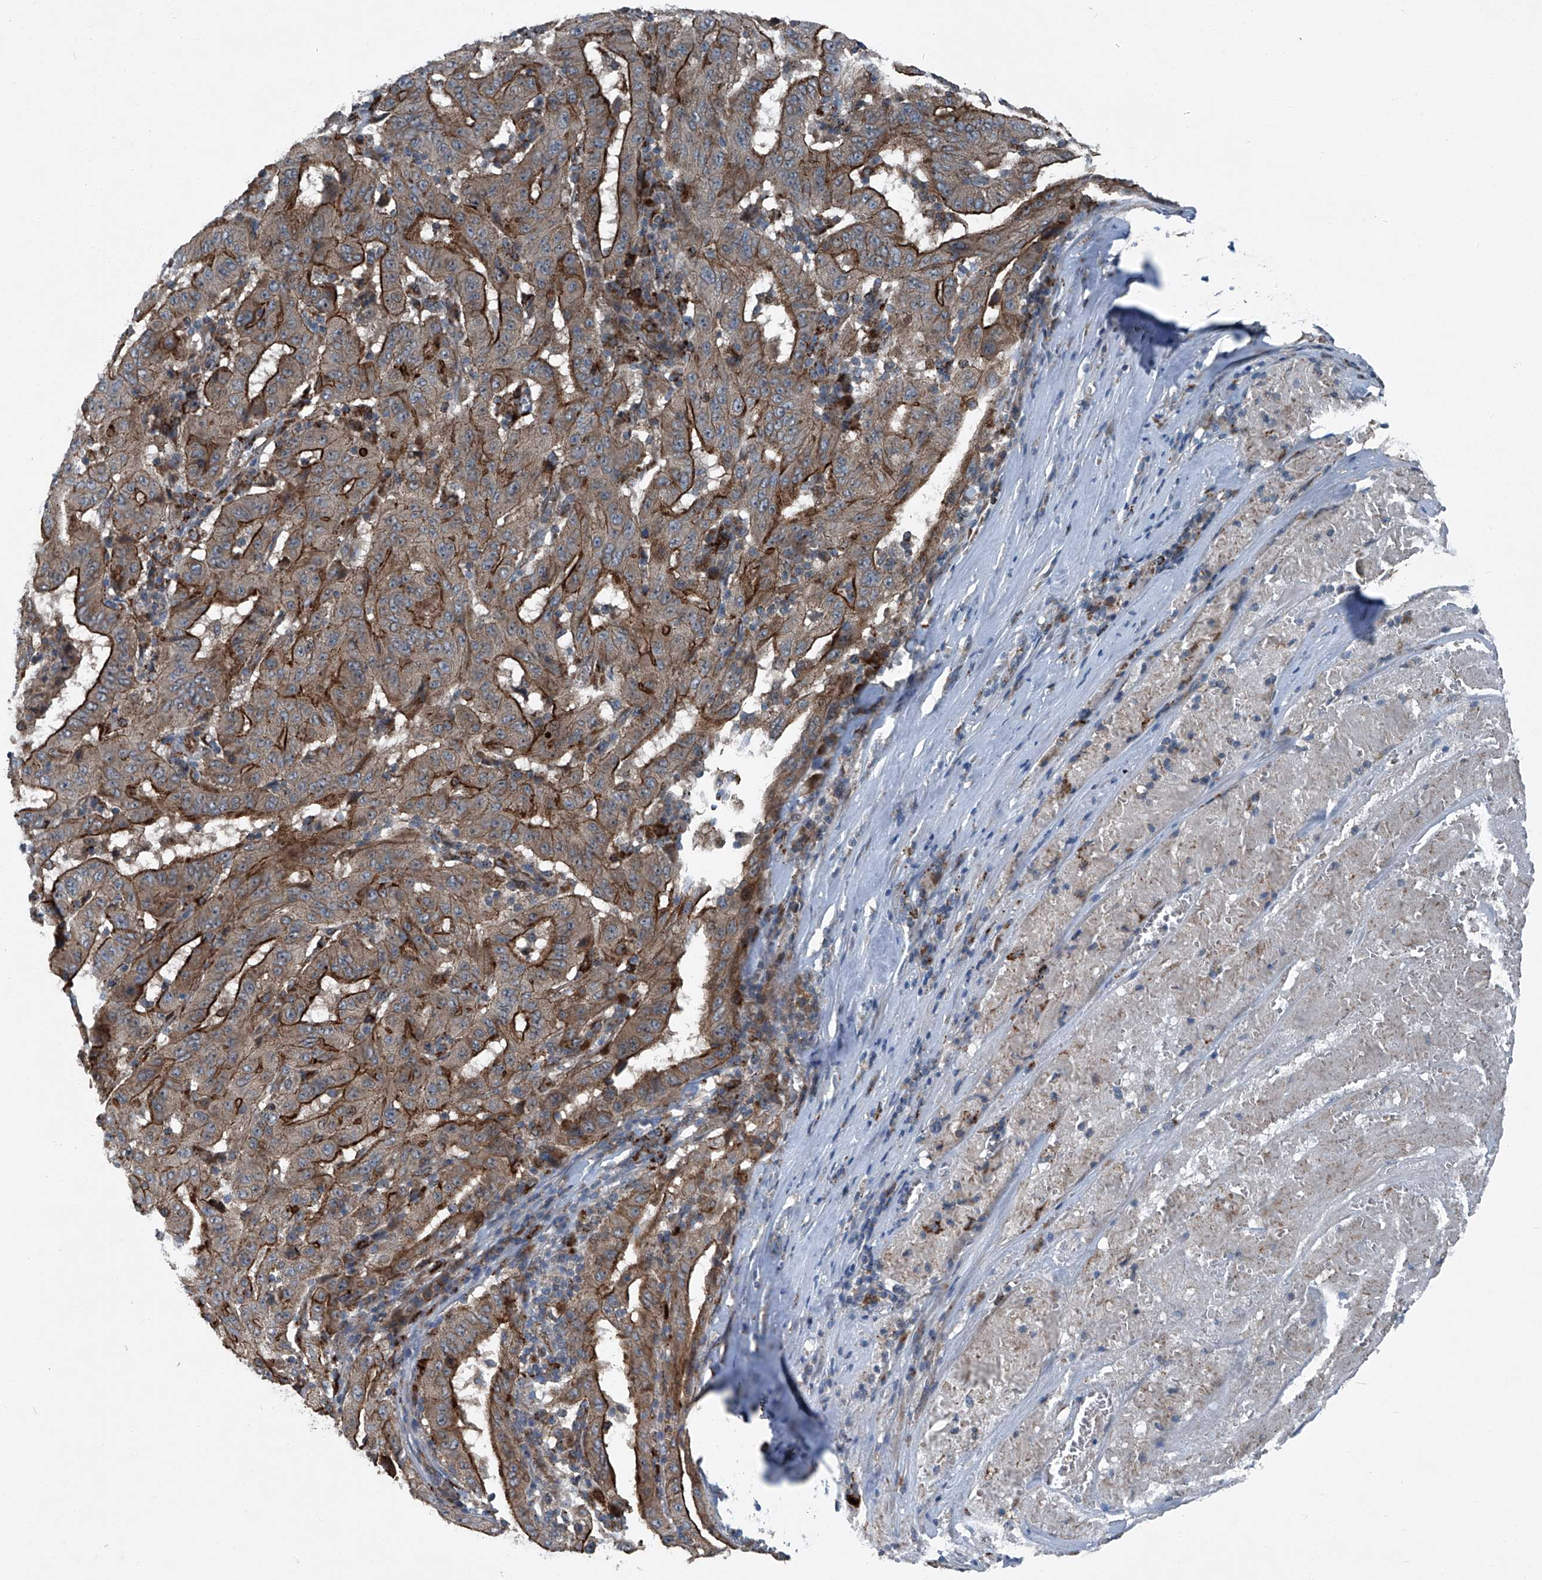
{"staining": {"intensity": "moderate", "quantity": ">75%", "location": "cytoplasmic/membranous"}, "tissue": "pancreatic cancer", "cell_type": "Tumor cells", "image_type": "cancer", "snomed": [{"axis": "morphology", "description": "Adenocarcinoma, NOS"}, {"axis": "topography", "description": "Pancreas"}], "caption": "Pancreatic adenocarcinoma was stained to show a protein in brown. There is medium levels of moderate cytoplasmic/membranous staining in approximately >75% of tumor cells.", "gene": "SENP2", "patient": {"sex": "male", "age": 63}}